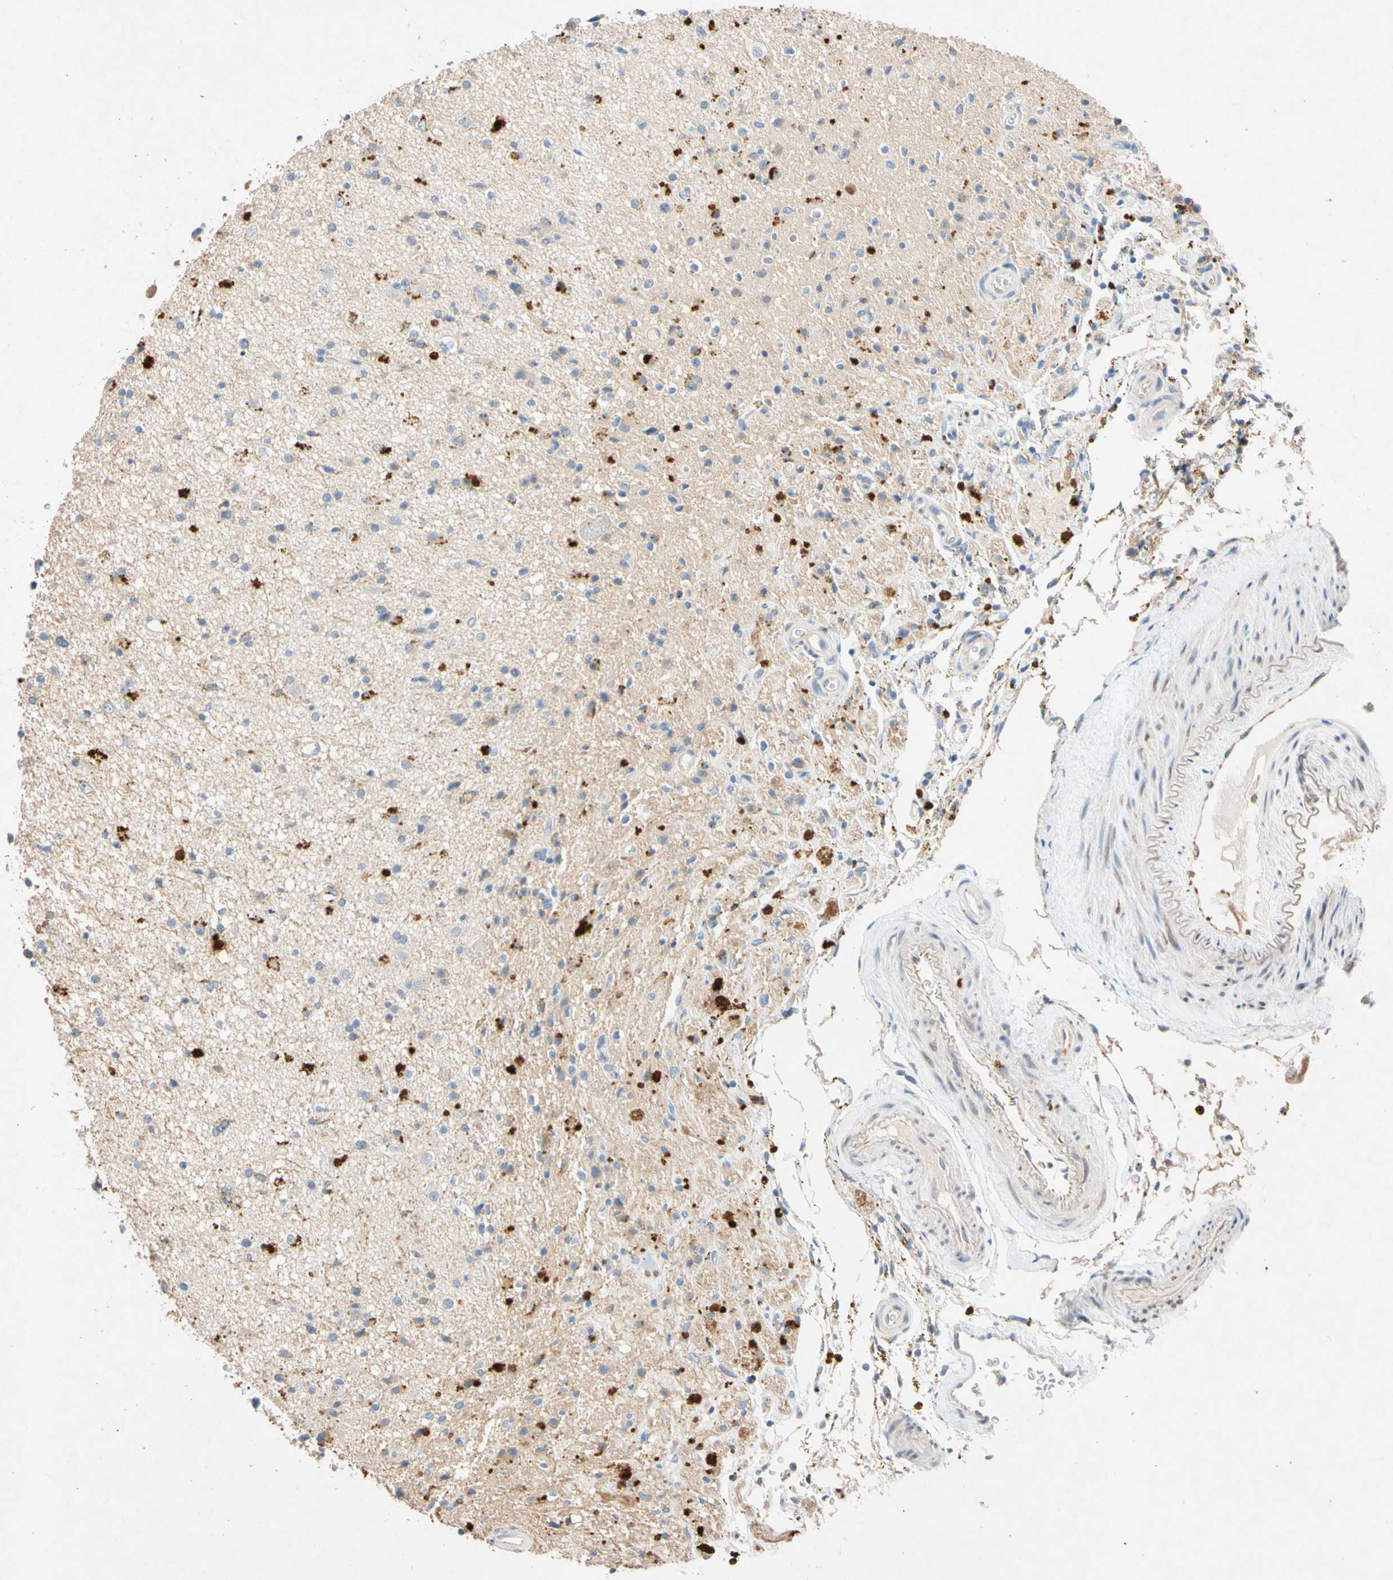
{"staining": {"intensity": "strong", "quantity": "<25%", "location": "cytoplasmic/membranous"}, "tissue": "glioma", "cell_type": "Tumor cells", "image_type": "cancer", "snomed": [{"axis": "morphology", "description": "Glioma, malignant, High grade"}, {"axis": "topography", "description": "Brain"}], "caption": "Human glioma stained with a brown dye demonstrates strong cytoplasmic/membranous positive positivity in about <25% of tumor cells.", "gene": "GASK1B", "patient": {"sex": "male", "age": 33}}